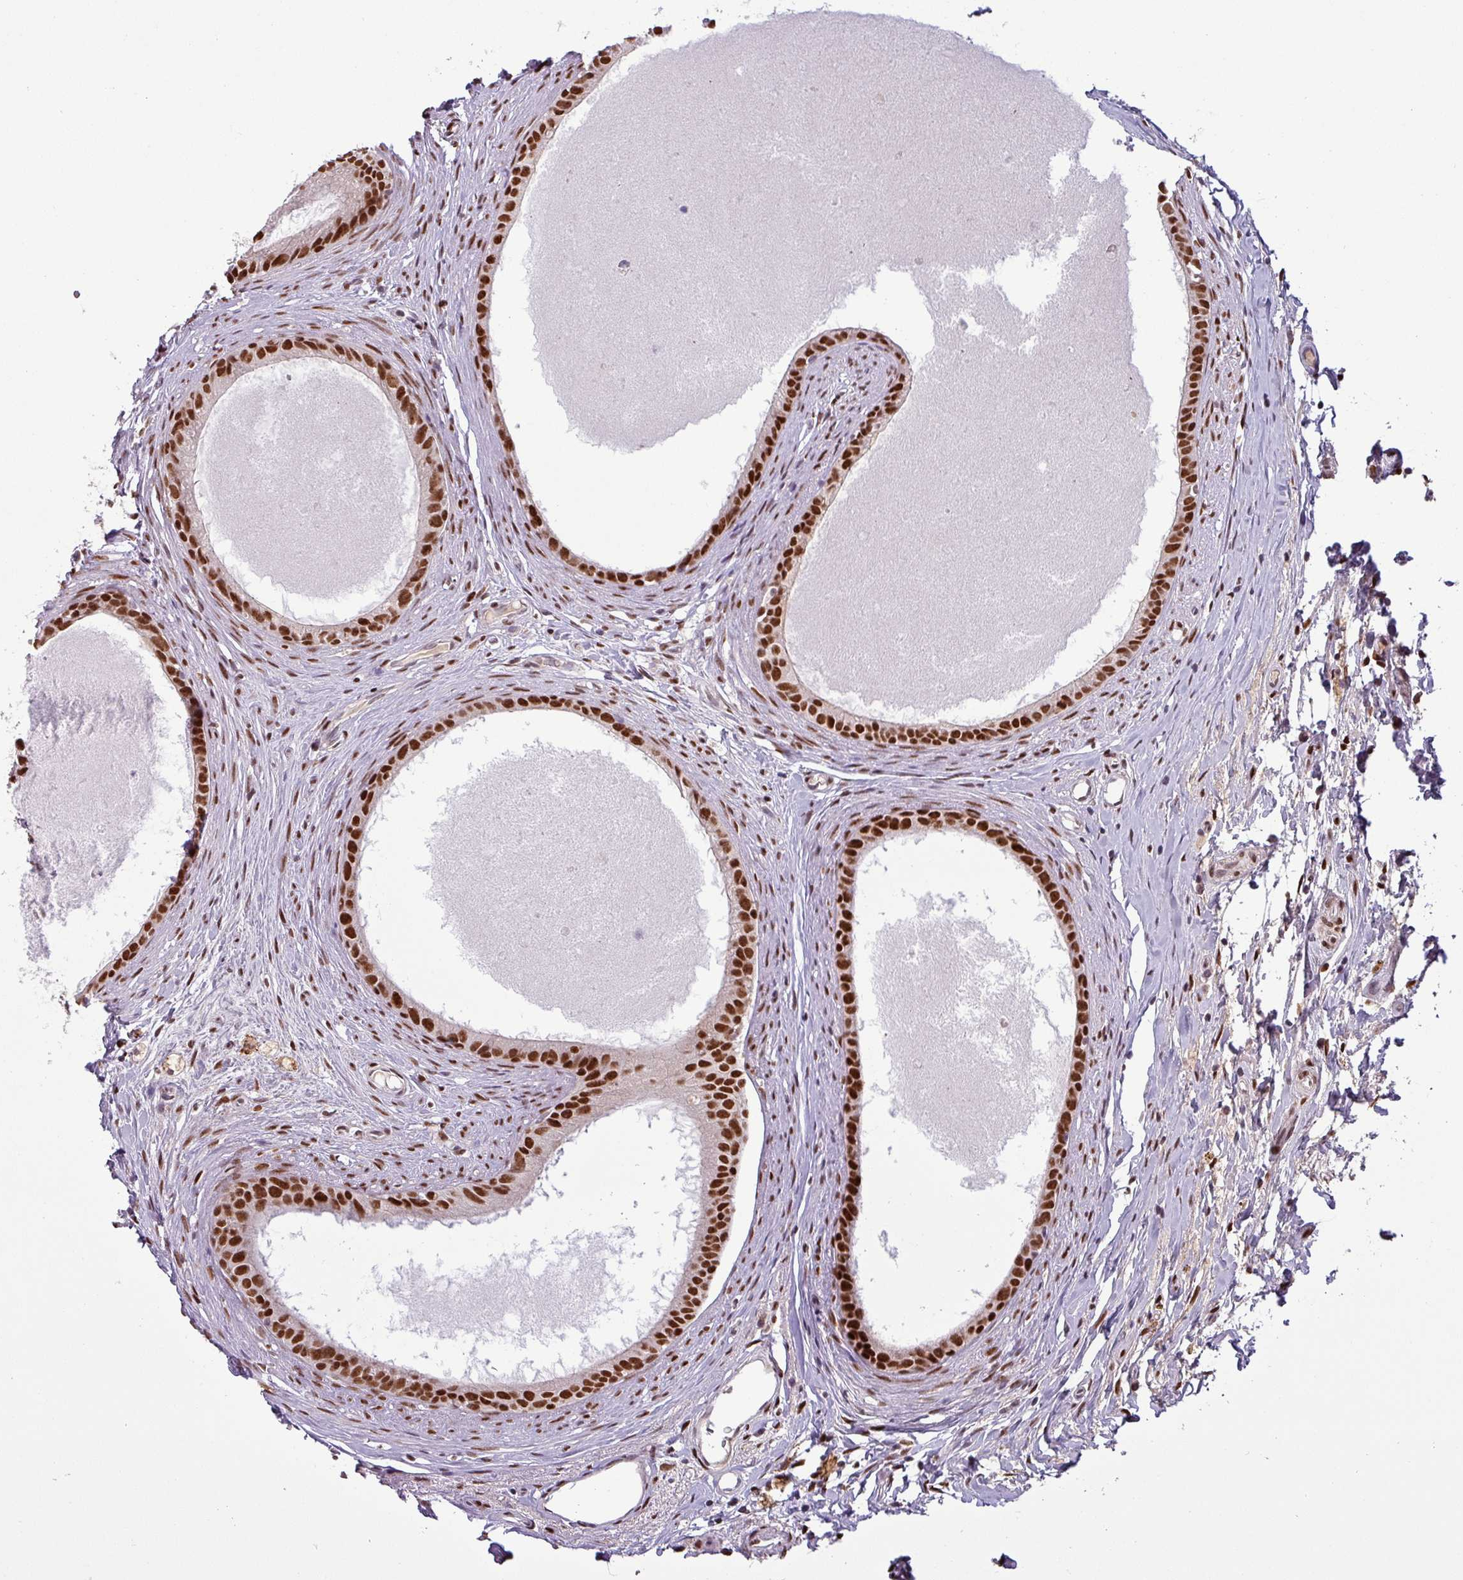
{"staining": {"intensity": "strong", "quantity": ">75%", "location": "nuclear"}, "tissue": "epididymis", "cell_type": "Glandular cells", "image_type": "normal", "snomed": [{"axis": "morphology", "description": "Normal tissue, NOS"}, {"axis": "topography", "description": "Epididymis"}], "caption": "Immunohistochemical staining of benign human epididymis shows strong nuclear protein staining in about >75% of glandular cells. The staining was performed using DAB to visualize the protein expression in brown, while the nuclei were stained in blue with hematoxylin (Magnification: 20x).", "gene": "IRF2BPL", "patient": {"sex": "male", "age": 80}}